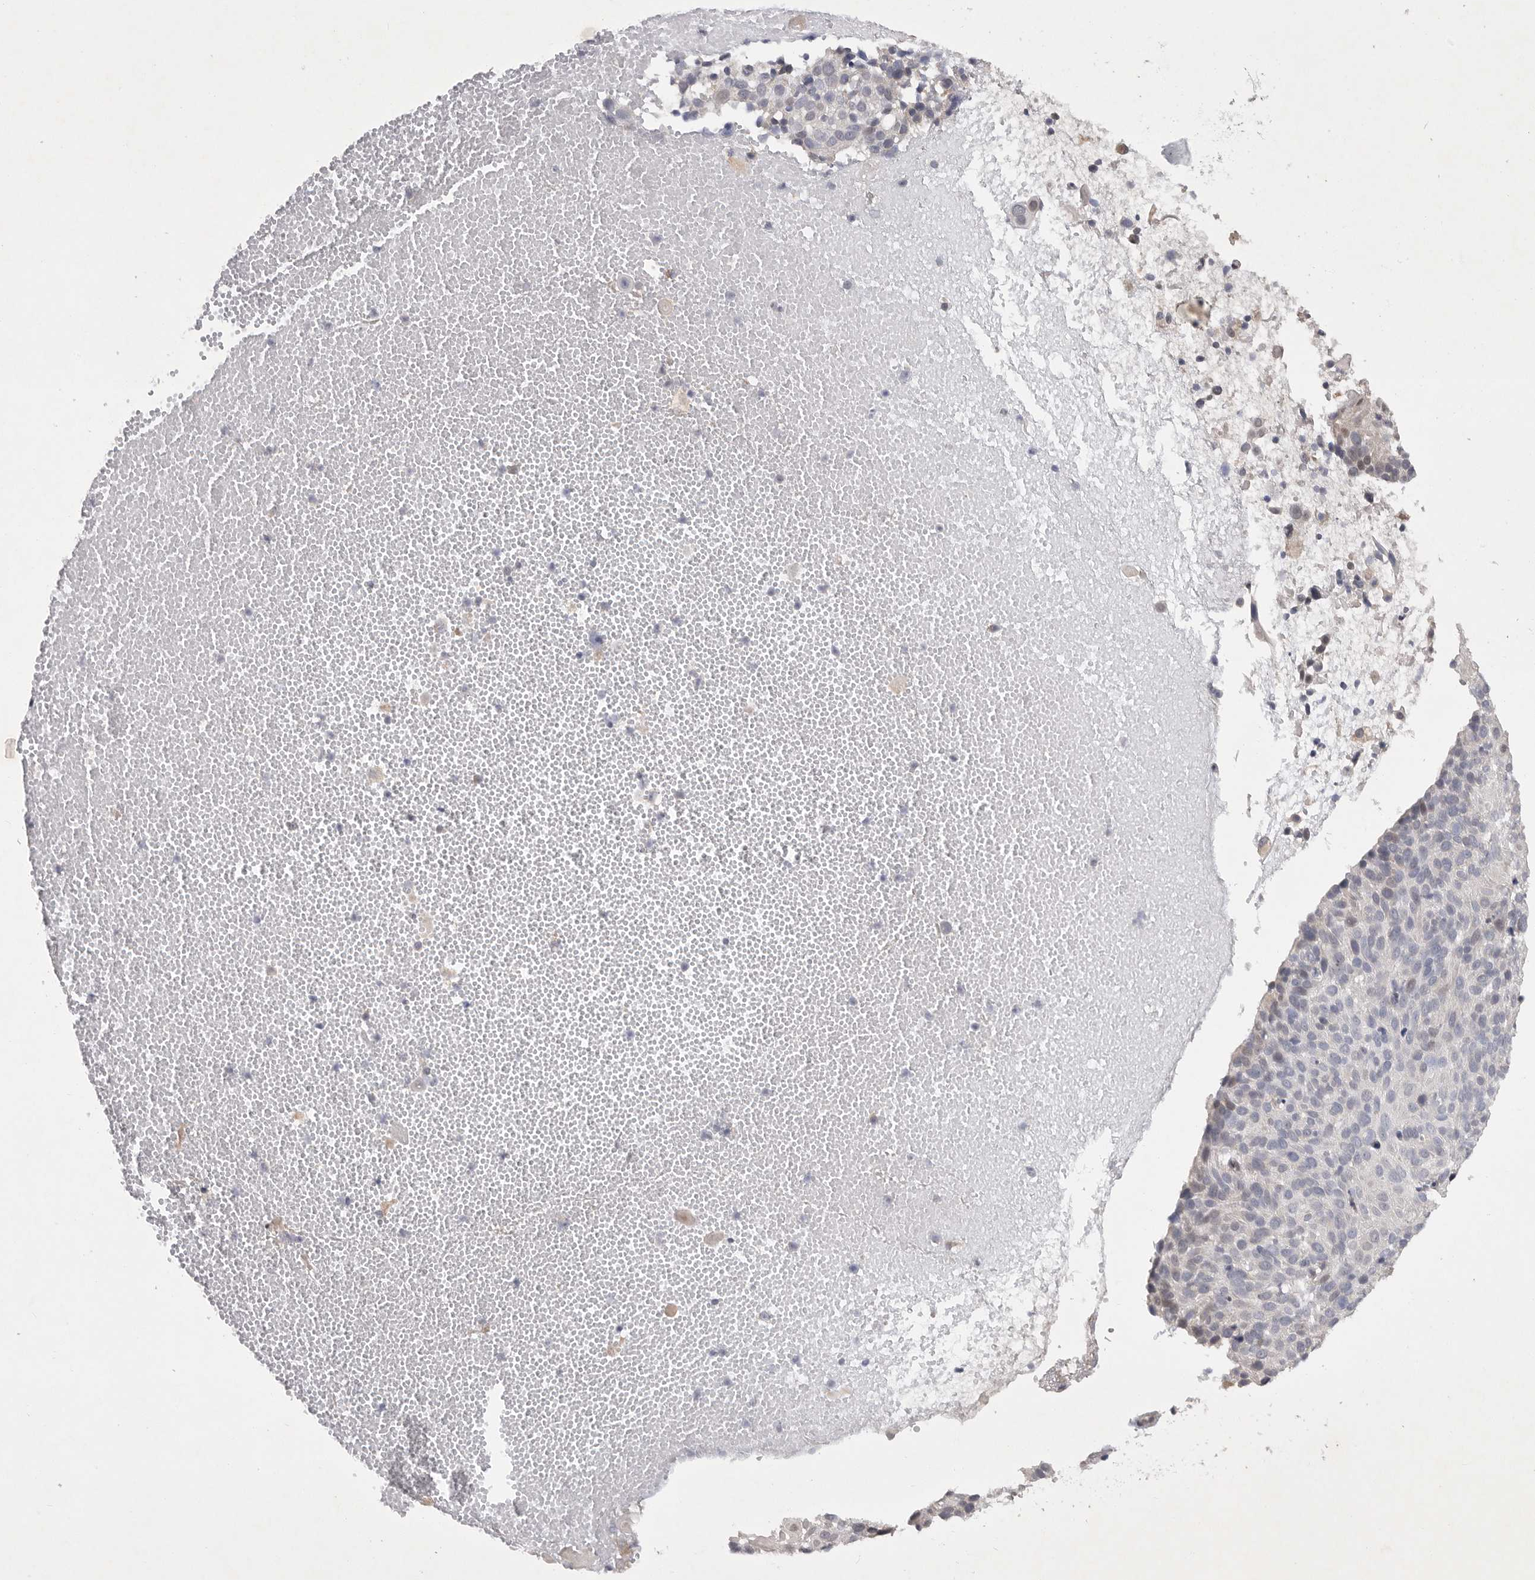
{"staining": {"intensity": "negative", "quantity": "none", "location": "none"}, "tissue": "cervical cancer", "cell_type": "Tumor cells", "image_type": "cancer", "snomed": [{"axis": "morphology", "description": "Squamous cell carcinoma, NOS"}, {"axis": "topography", "description": "Cervix"}], "caption": "Protein analysis of cervical cancer exhibits no significant positivity in tumor cells.", "gene": "EDEM3", "patient": {"sex": "female", "age": 74}}